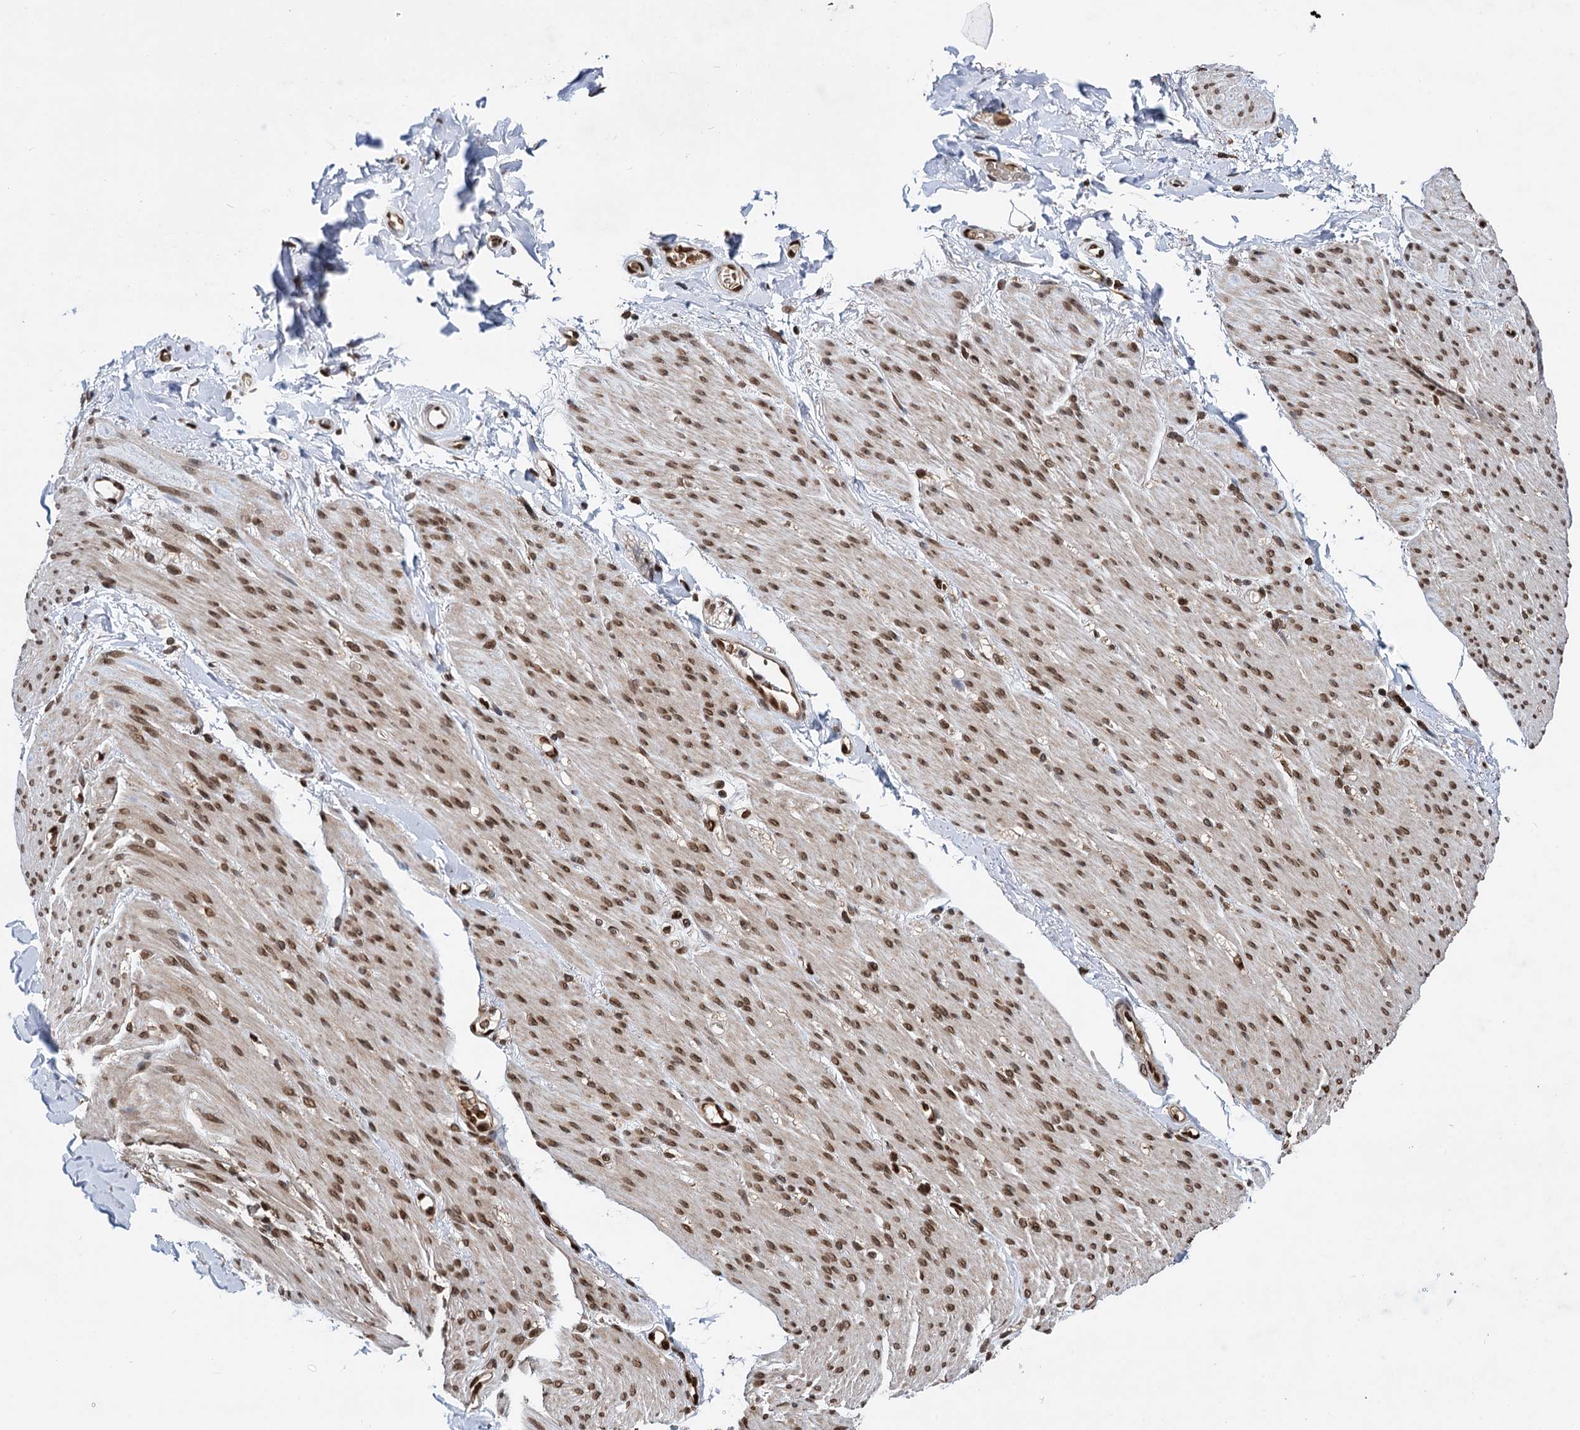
{"staining": {"intensity": "moderate", "quantity": ">75%", "location": "nuclear"}, "tissue": "adipose tissue", "cell_type": "Adipocytes", "image_type": "normal", "snomed": [{"axis": "morphology", "description": "Normal tissue, NOS"}, {"axis": "topography", "description": "Colon"}, {"axis": "topography", "description": "Peripheral nerve tissue"}], "caption": "Immunohistochemical staining of unremarkable human adipose tissue displays >75% levels of moderate nuclear protein staining in about >75% of adipocytes. The protein is shown in brown color, while the nuclei are stained blue.", "gene": "MESD", "patient": {"sex": "female", "age": 61}}